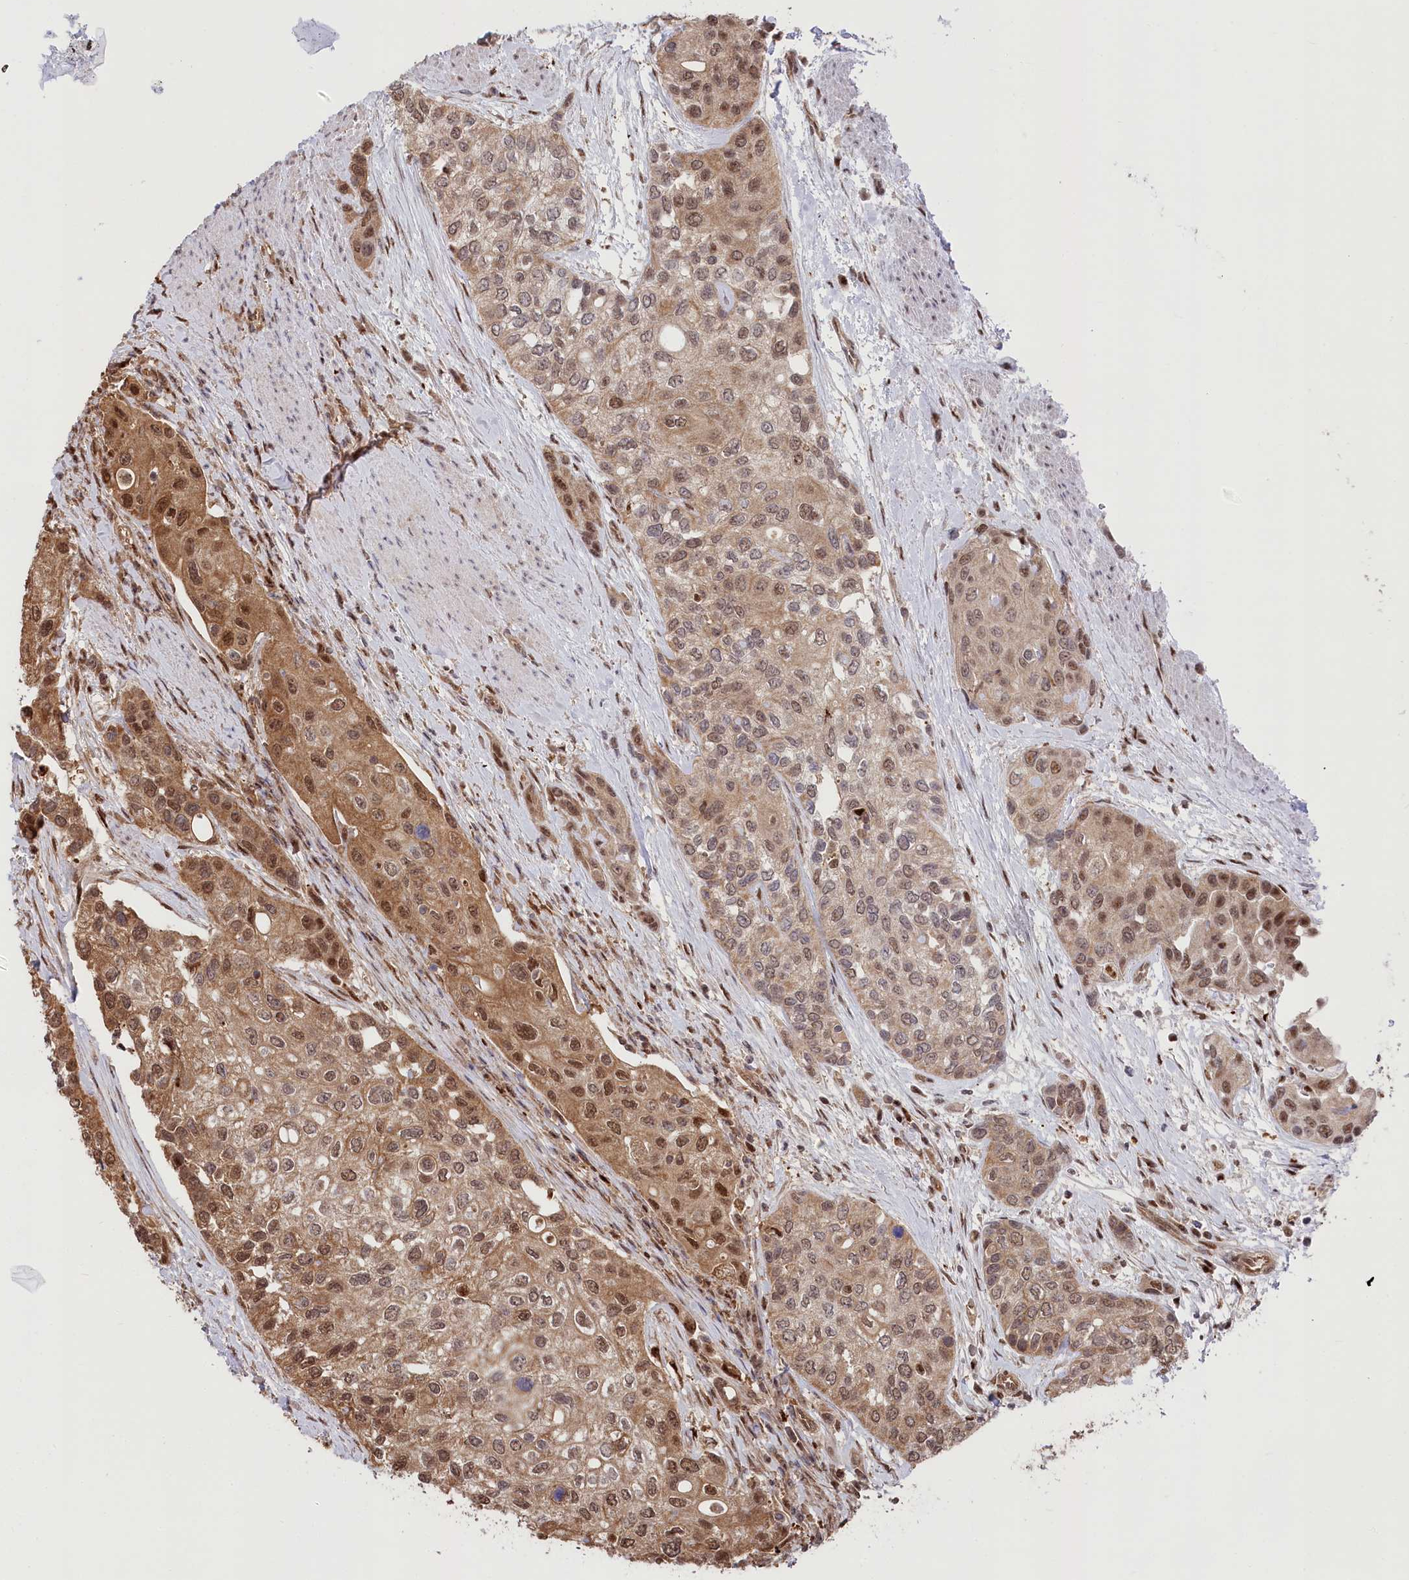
{"staining": {"intensity": "moderate", "quantity": ">75%", "location": "cytoplasmic/membranous,nuclear"}, "tissue": "urothelial cancer", "cell_type": "Tumor cells", "image_type": "cancer", "snomed": [{"axis": "morphology", "description": "Normal tissue, NOS"}, {"axis": "morphology", "description": "Urothelial carcinoma, High grade"}, {"axis": "topography", "description": "Vascular tissue"}, {"axis": "topography", "description": "Urinary bladder"}], "caption": "This is an image of IHC staining of urothelial cancer, which shows moderate expression in the cytoplasmic/membranous and nuclear of tumor cells.", "gene": "PSMA1", "patient": {"sex": "female", "age": 56}}